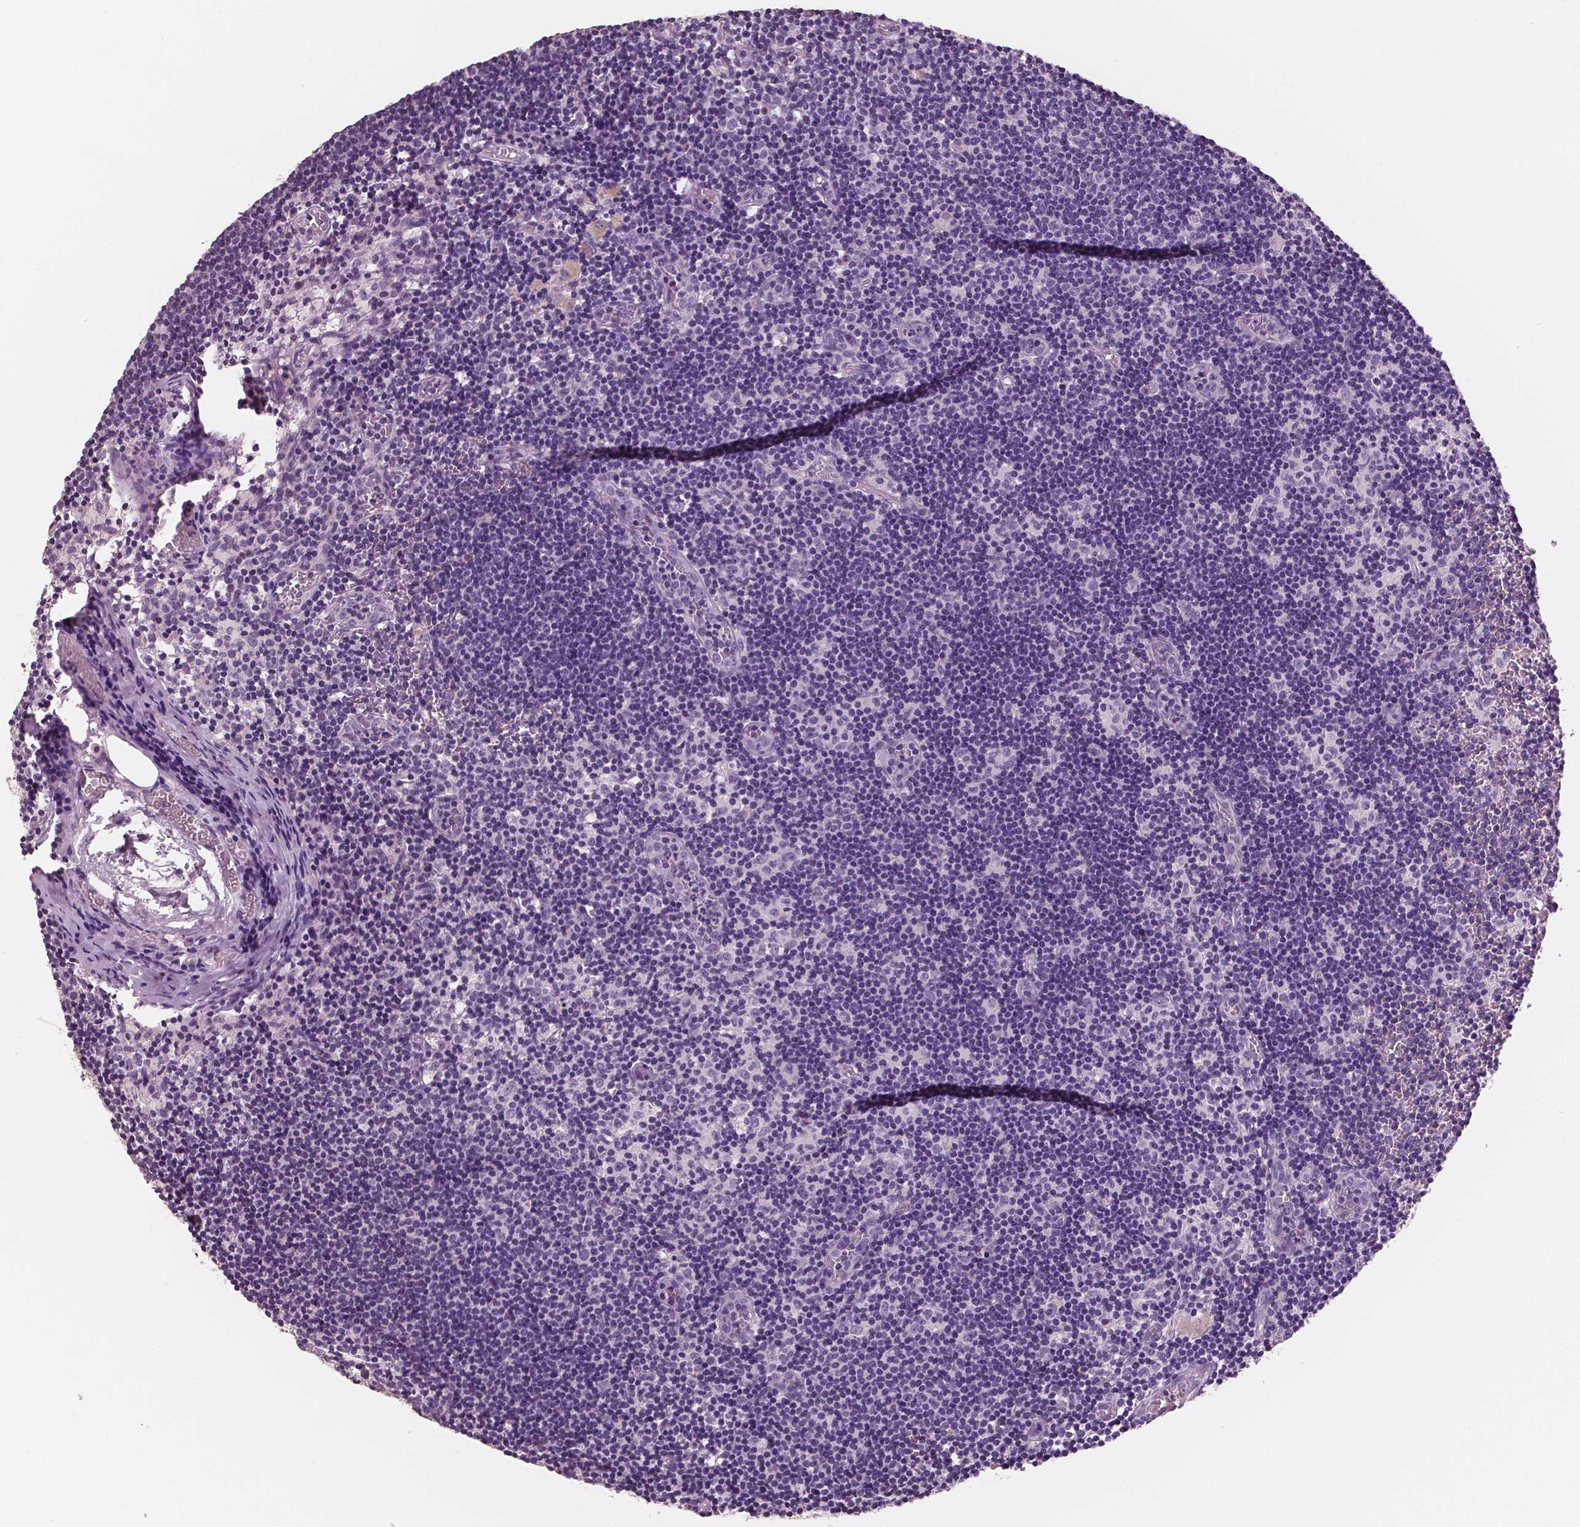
{"staining": {"intensity": "negative", "quantity": "none", "location": "none"}, "tissue": "lymph node", "cell_type": "Germinal center cells", "image_type": "normal", "snomed": [{"axis": "morphology", "description": "Normal tissue, NOS"}, {"axis": "topography", "description": "Lymph node"}], "caption": "Immunohistochemistry image of benign lymph node stained for a protein (brown), which reveals no staining in germinal center cells. (DAB immunohistochemistry with hematoxylin counter stain).", "gene": "NECAB1", "patient": {"sex": "female", "age": 52}}